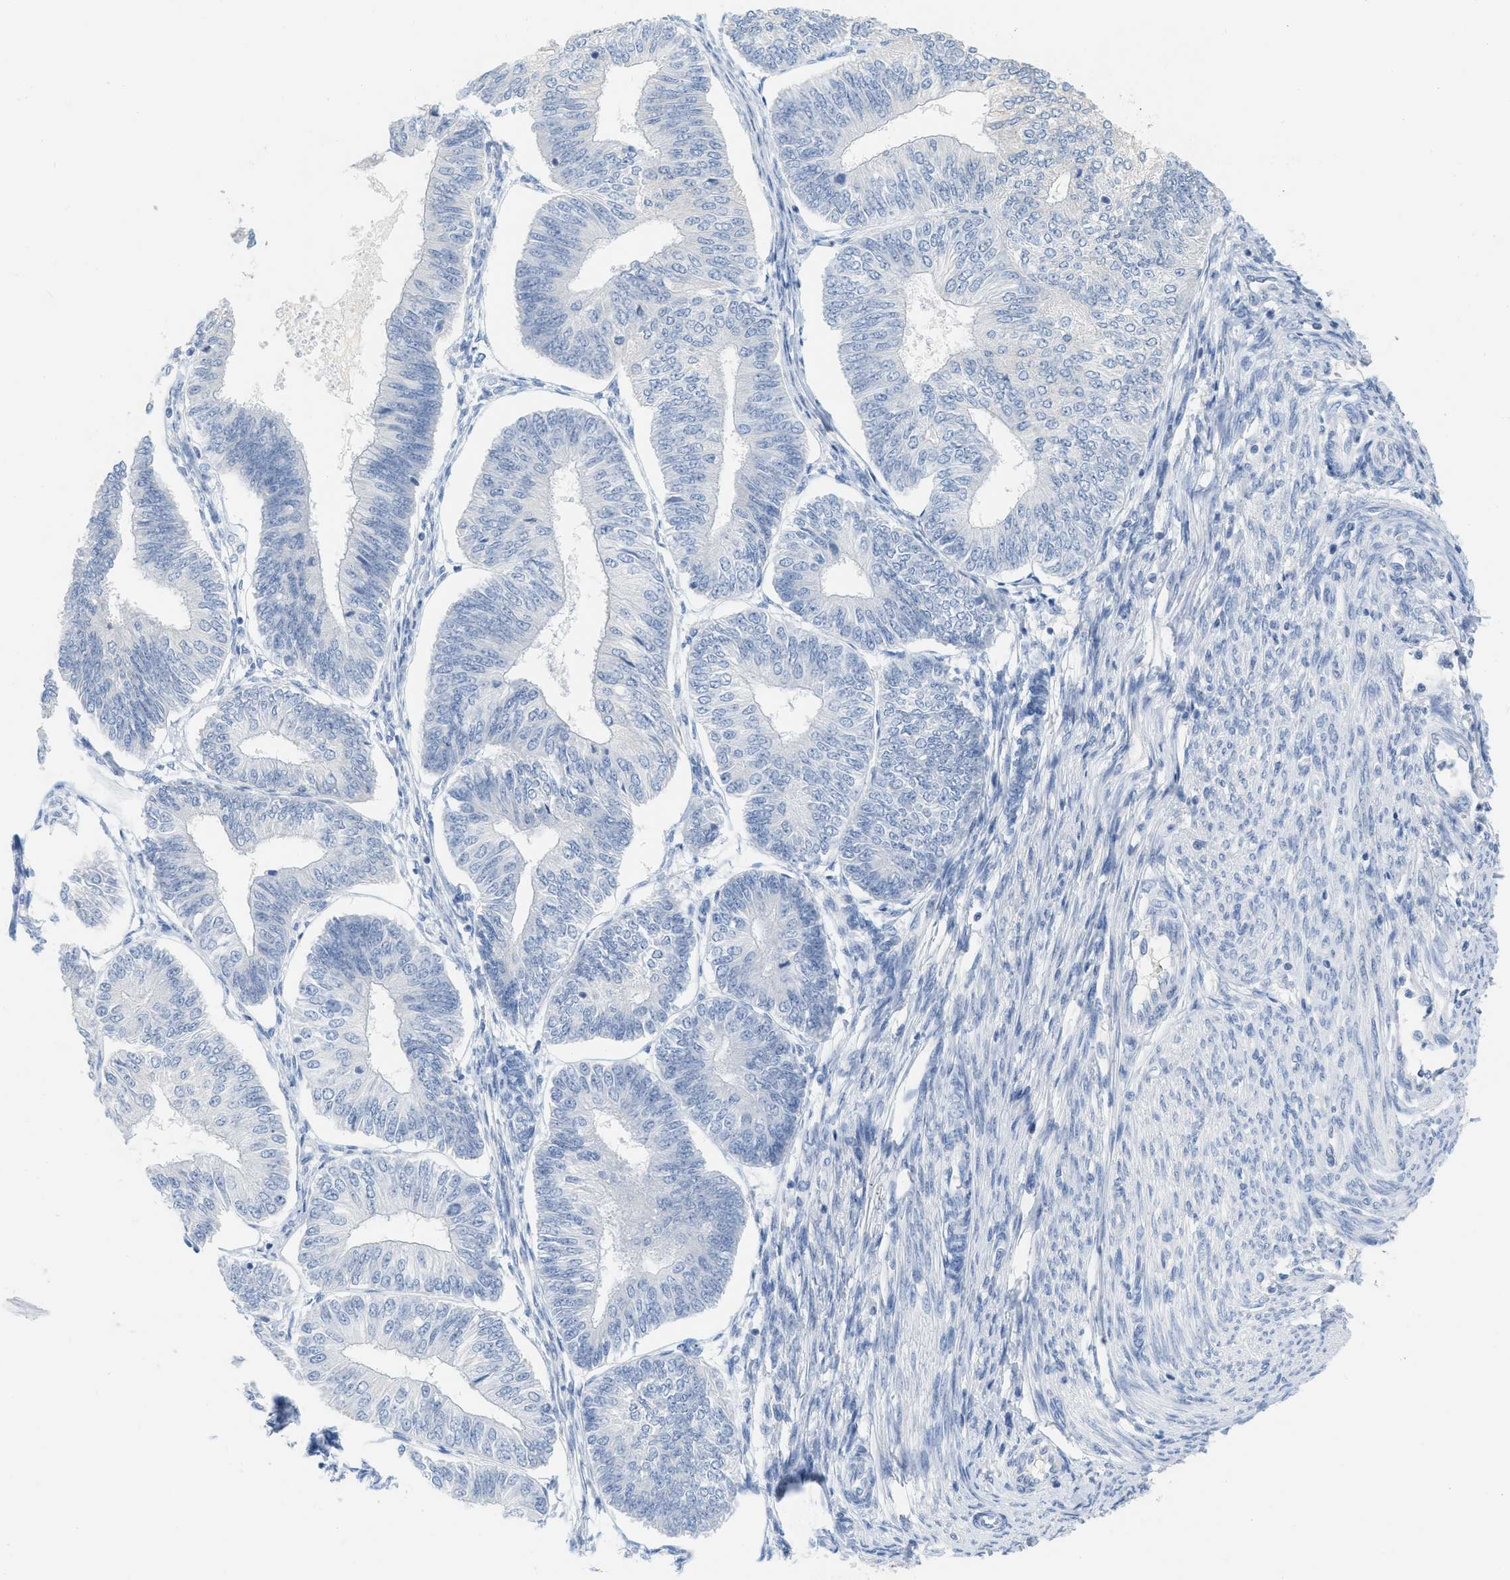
{"staining": {"intensity": "negative", "quantity": "none", "location": "none"}, "tissue": "endometrial cancer", "cell_type": "Tumor cells", "image_type": "cancer", "snomed": [{"axis": "morphology", "description": "Adenocarcinoma, NOS"}, {"axis": "topography", "description": "Endometrium"}], "caption": "A high-resolution photomicrograph shows immunohistochemistry (IHC) staining of endometrial adenocarcinoma, which demonstrates no significant positivity in tumor cells.", "gene": "PAPPA", "patient": {"sex": "female", "age": 58}}